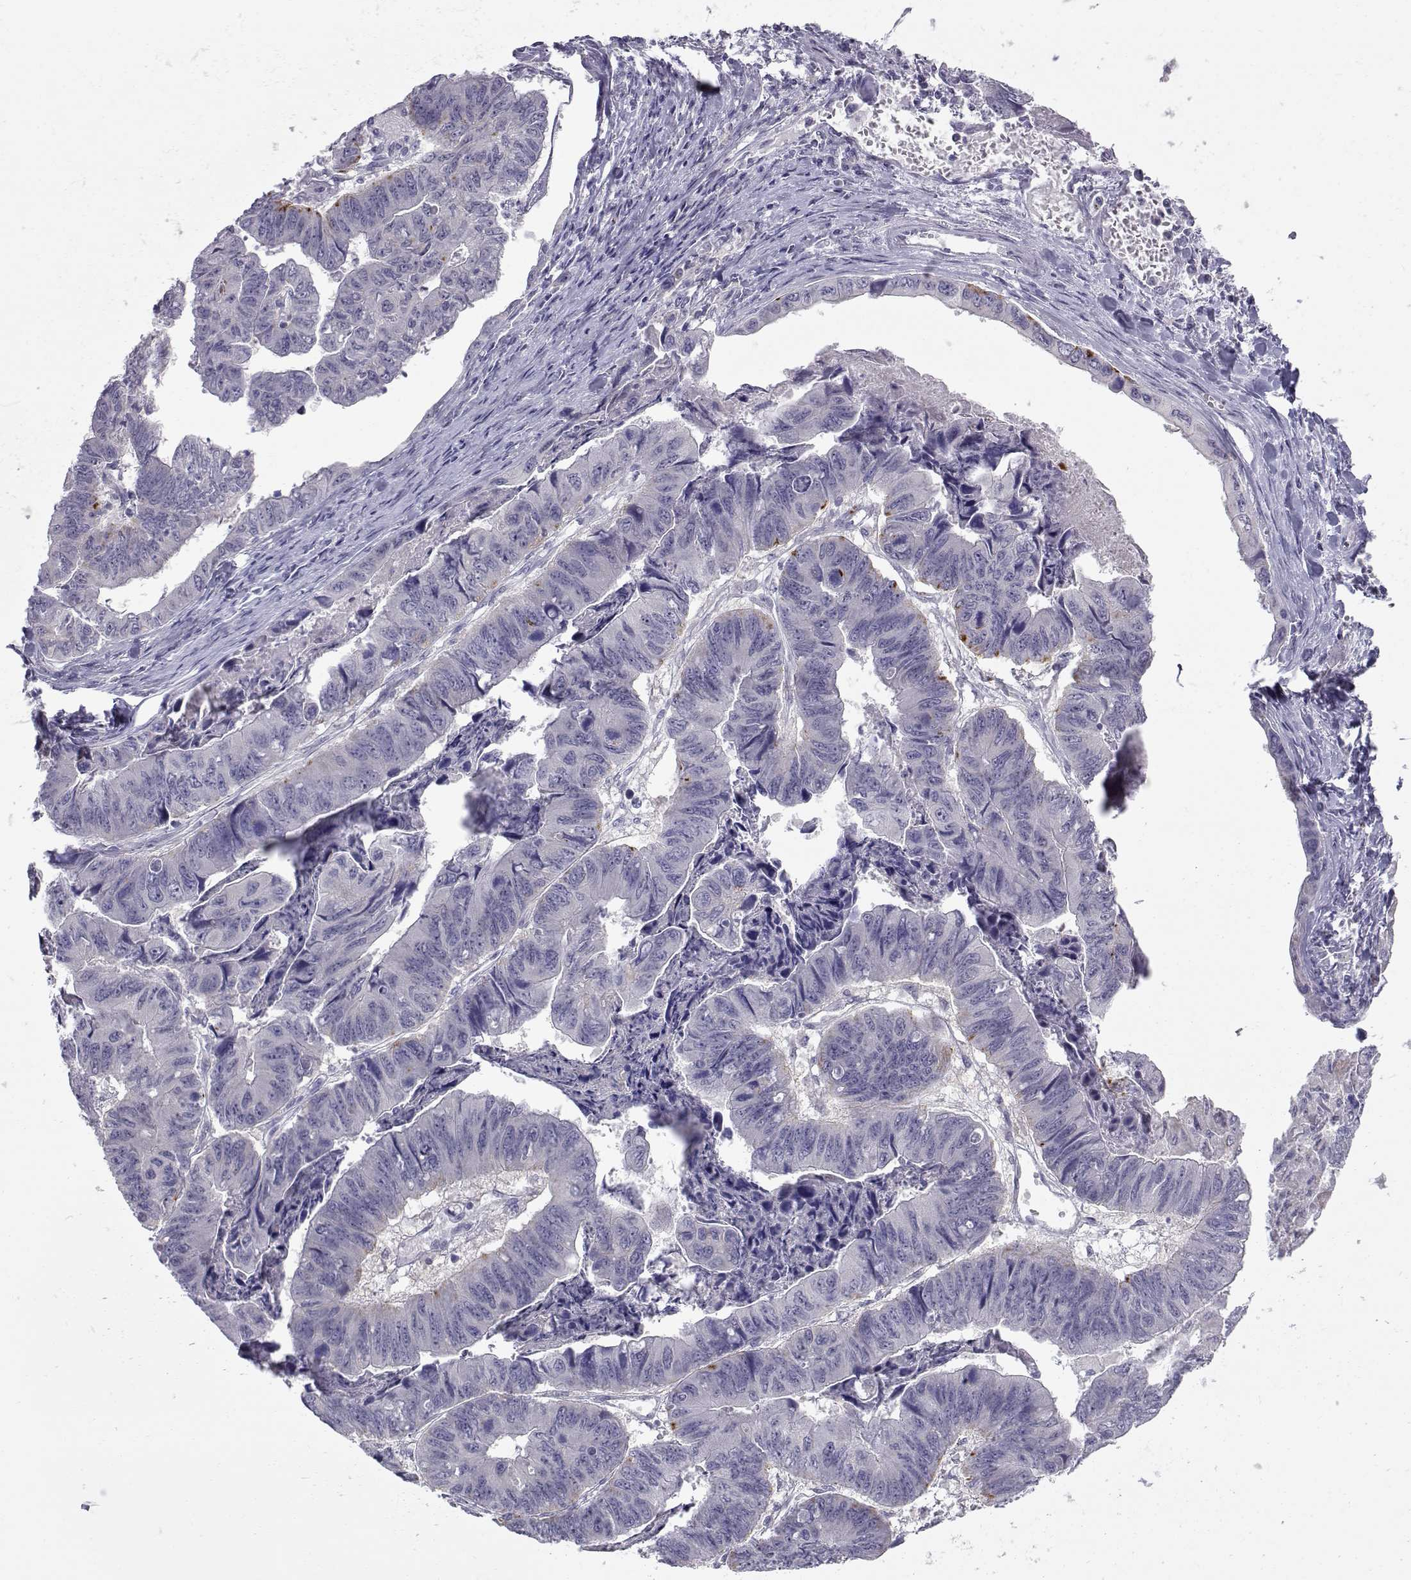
{"staining": {"intensity": "moderate", "quantity": "<25%", "location": "cytoplasmic/membranous"}, "tissue": "stomach cancer", "cell_type": "Tumor cells", "image_type": "cancer", "snomed": [{"axis": "morphology", "description": "Adenocarcinoma, NOS"}, {"axis": "topography", "description": "Stomach, lower"}], "caption": "A brown stain labels moderate cytoplasmic/membranous staining of a protein in human adenocarcinoma (stomach) tumor cells.", "gene": "NPVF", "patient": {"sex": "male", "age": 77}}